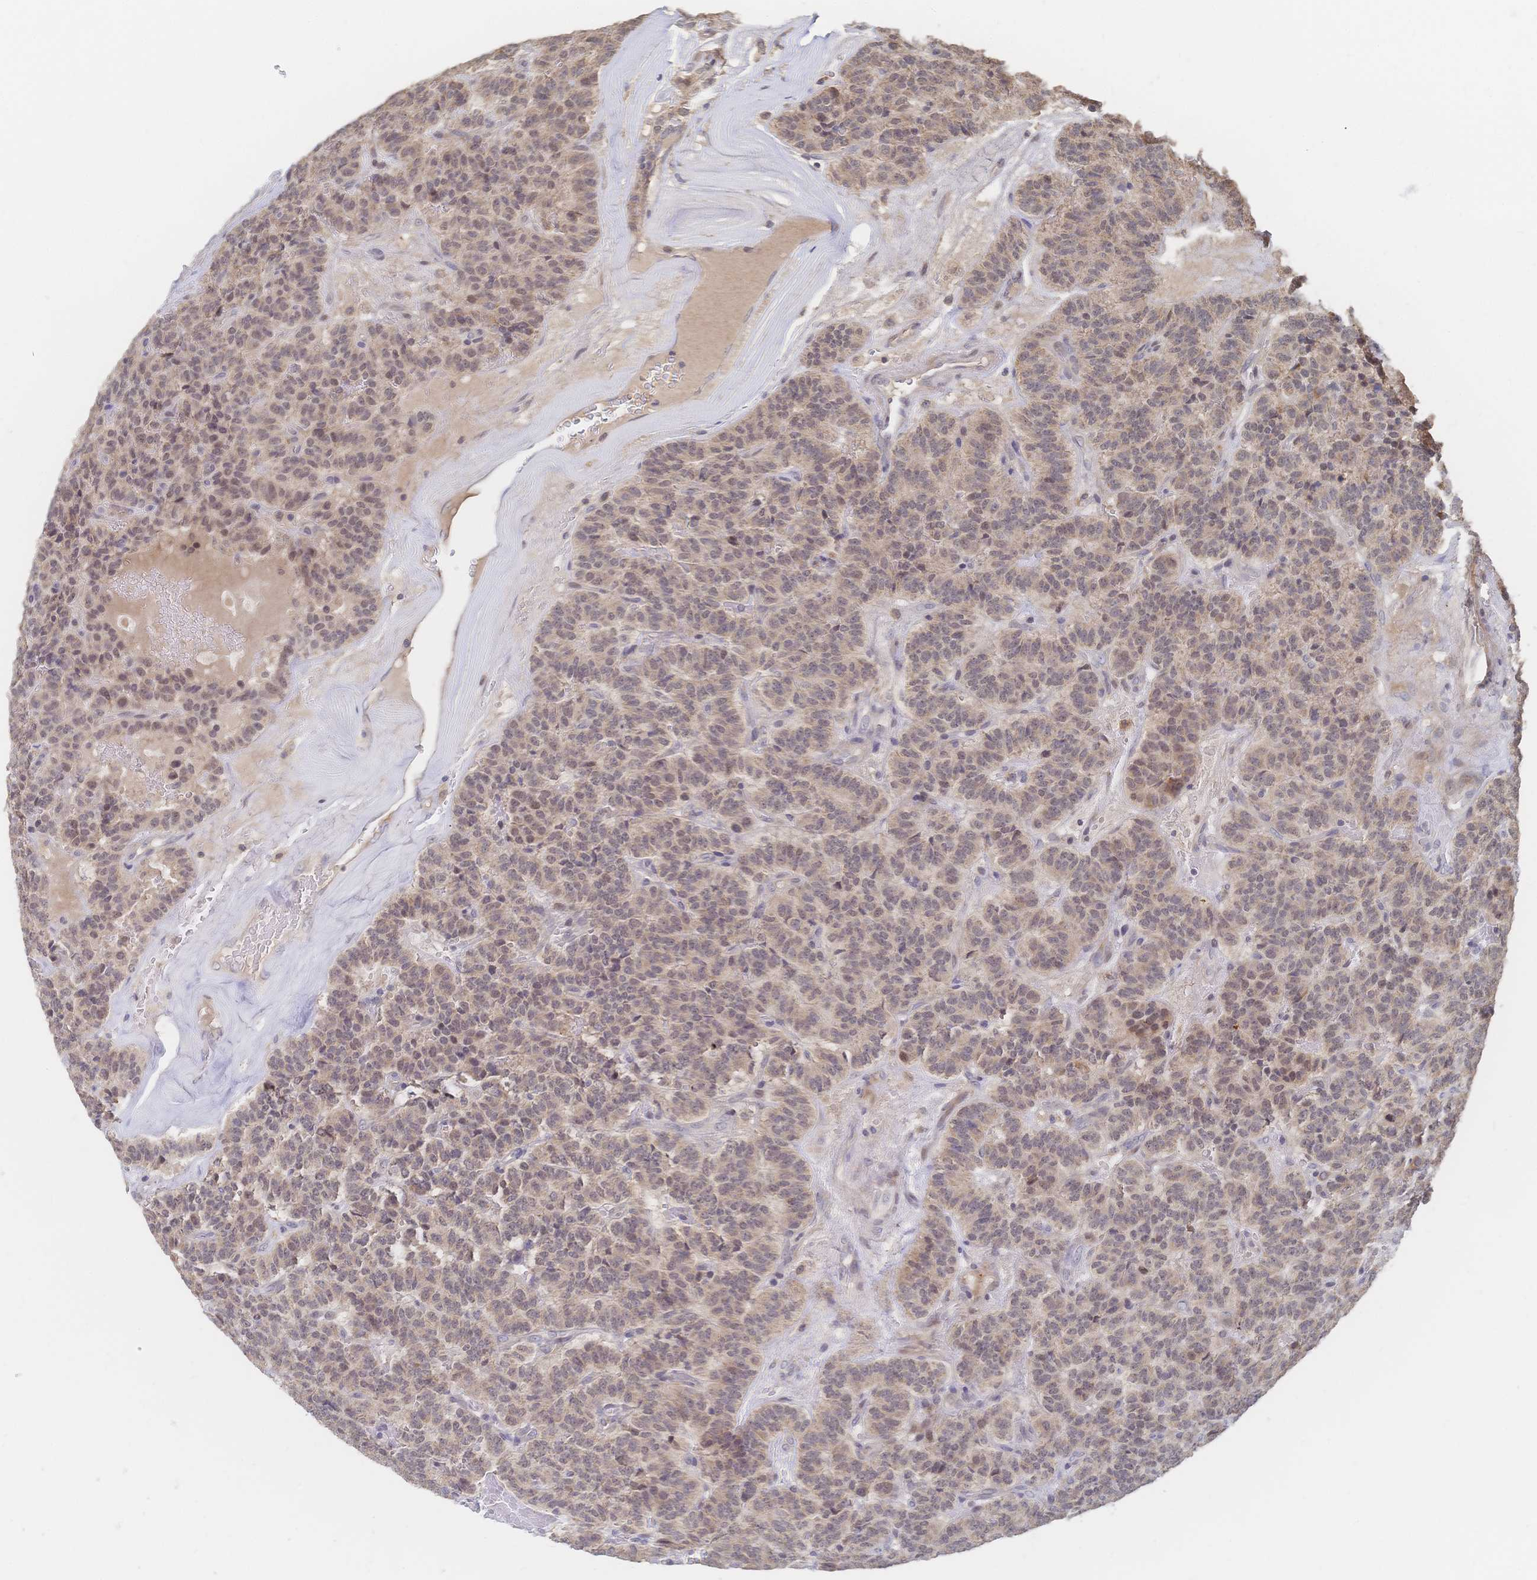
{"staining": {"intensity": "weak", "quantity": ">75%", "location": "cytoplasmic/membranous,nuclear"}, "tissue": "carcinoid", "cell_type": "Tumor cells", "image_type": "cancer", "snomed": [{"axis": "morphology", "description": "Carcinoid, malignant, NOS"}, {"axis": "topography", "description": "Pancreas"}], "caption": "IHC image of neoplastic tissue: carcinoid stained using immunohistochemistry shows low levels of weak protein expression localized specifically in the cytoplasmic/membranous and nuclear of tumor cells, appearing as a cytoplasmic/membranous and nuclear brown color.", "gene": "LRP5", "patient": {"sex": "male", "age": 36}}